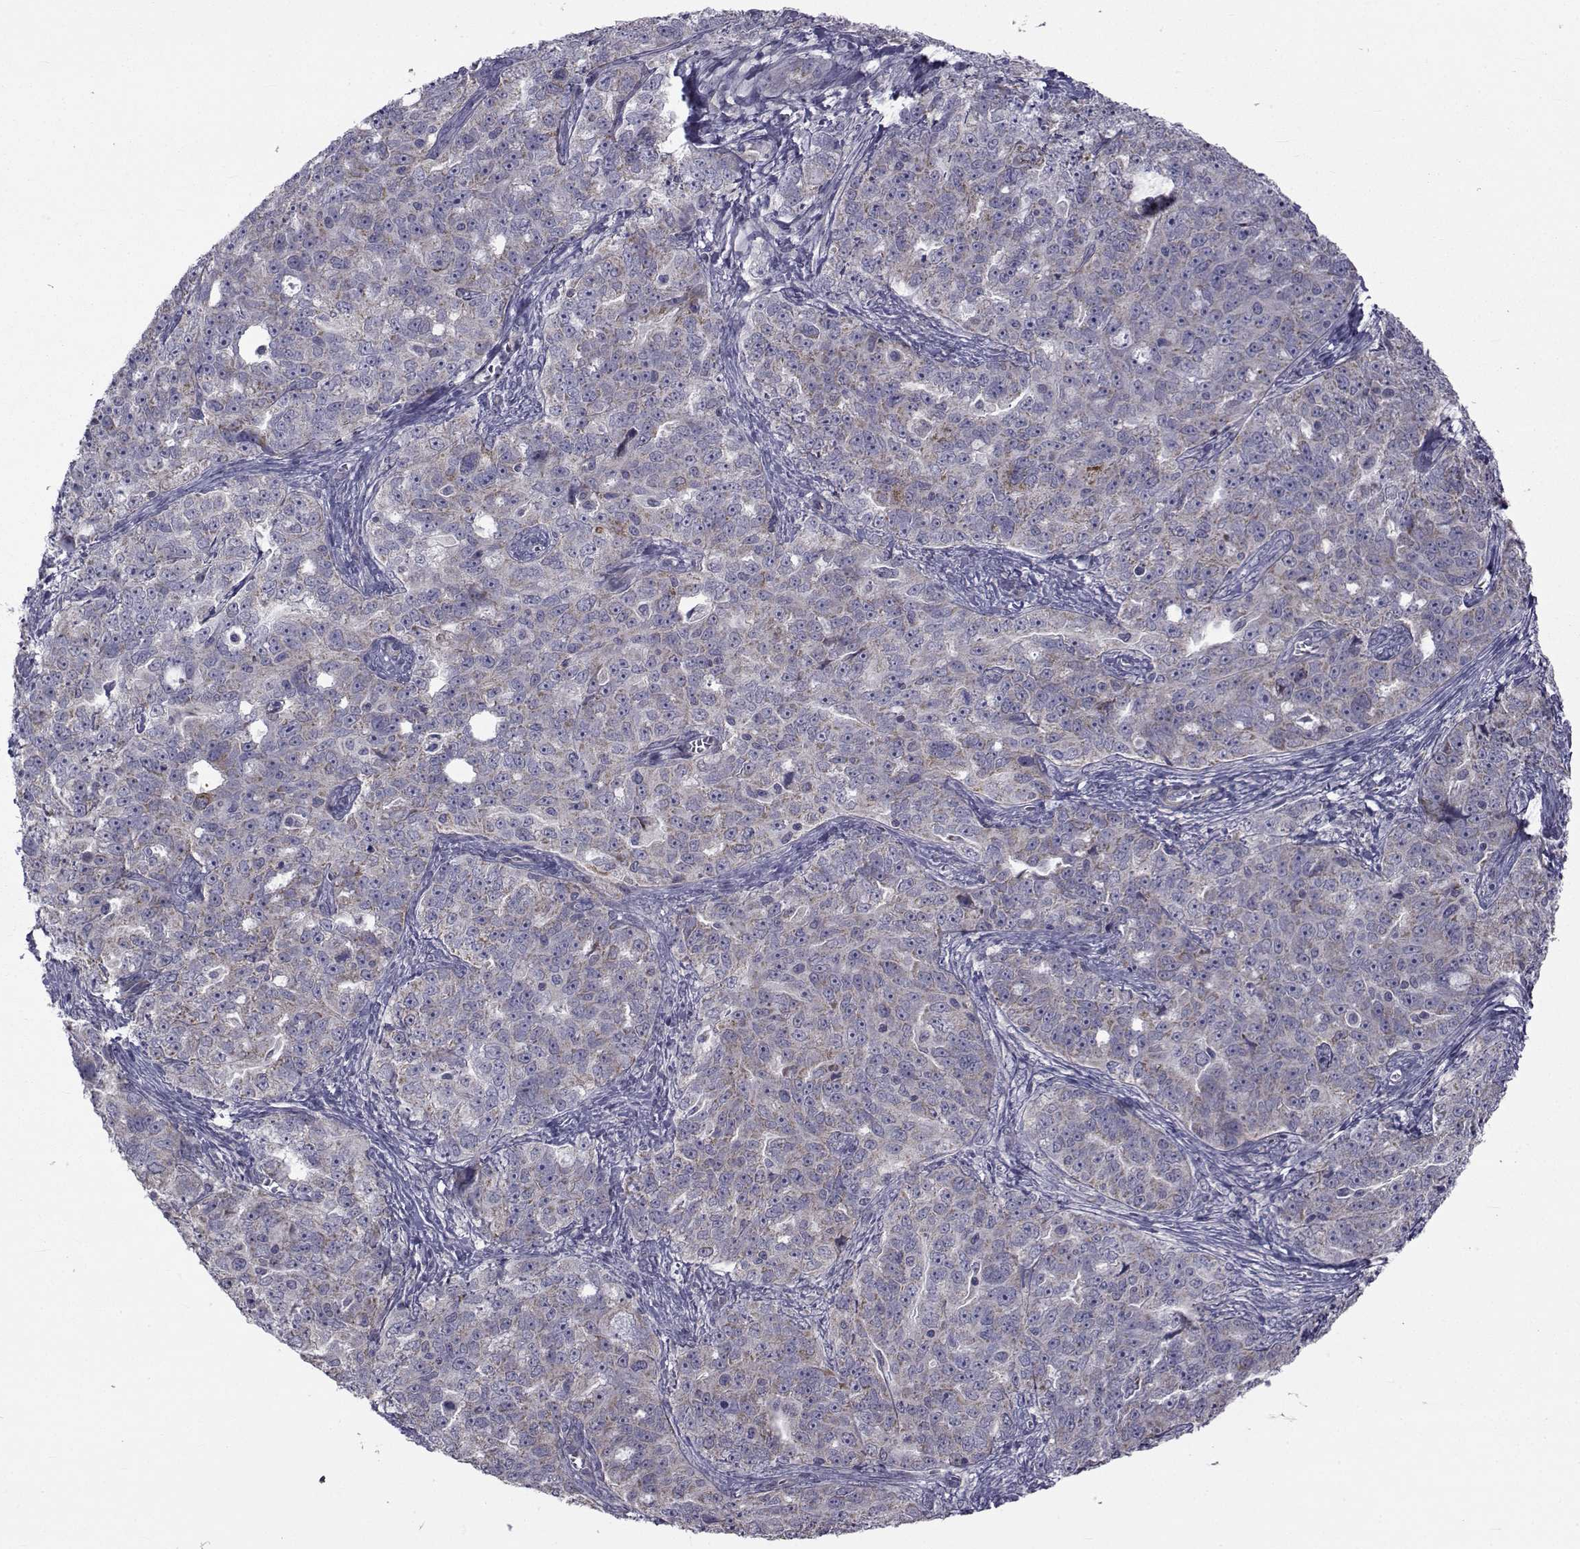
{"staining": {"intensity": "negative", "quantity": "none", "location": "none"}, "tissue": "ovarian cancer", "cell_type": "Tumor cells", "image_type": "cancer", "snomed": [{"axis": "morphology", "description": "Cystadenocarcinoma, serous, NOS"}, {"axis": "topography", "description": "Ovary"}], "caption": "Tumor cells show no significant positivity in ovarian cancer.", "gene": "CFAP74", "patient": {"sex": "female", "age": 51}}